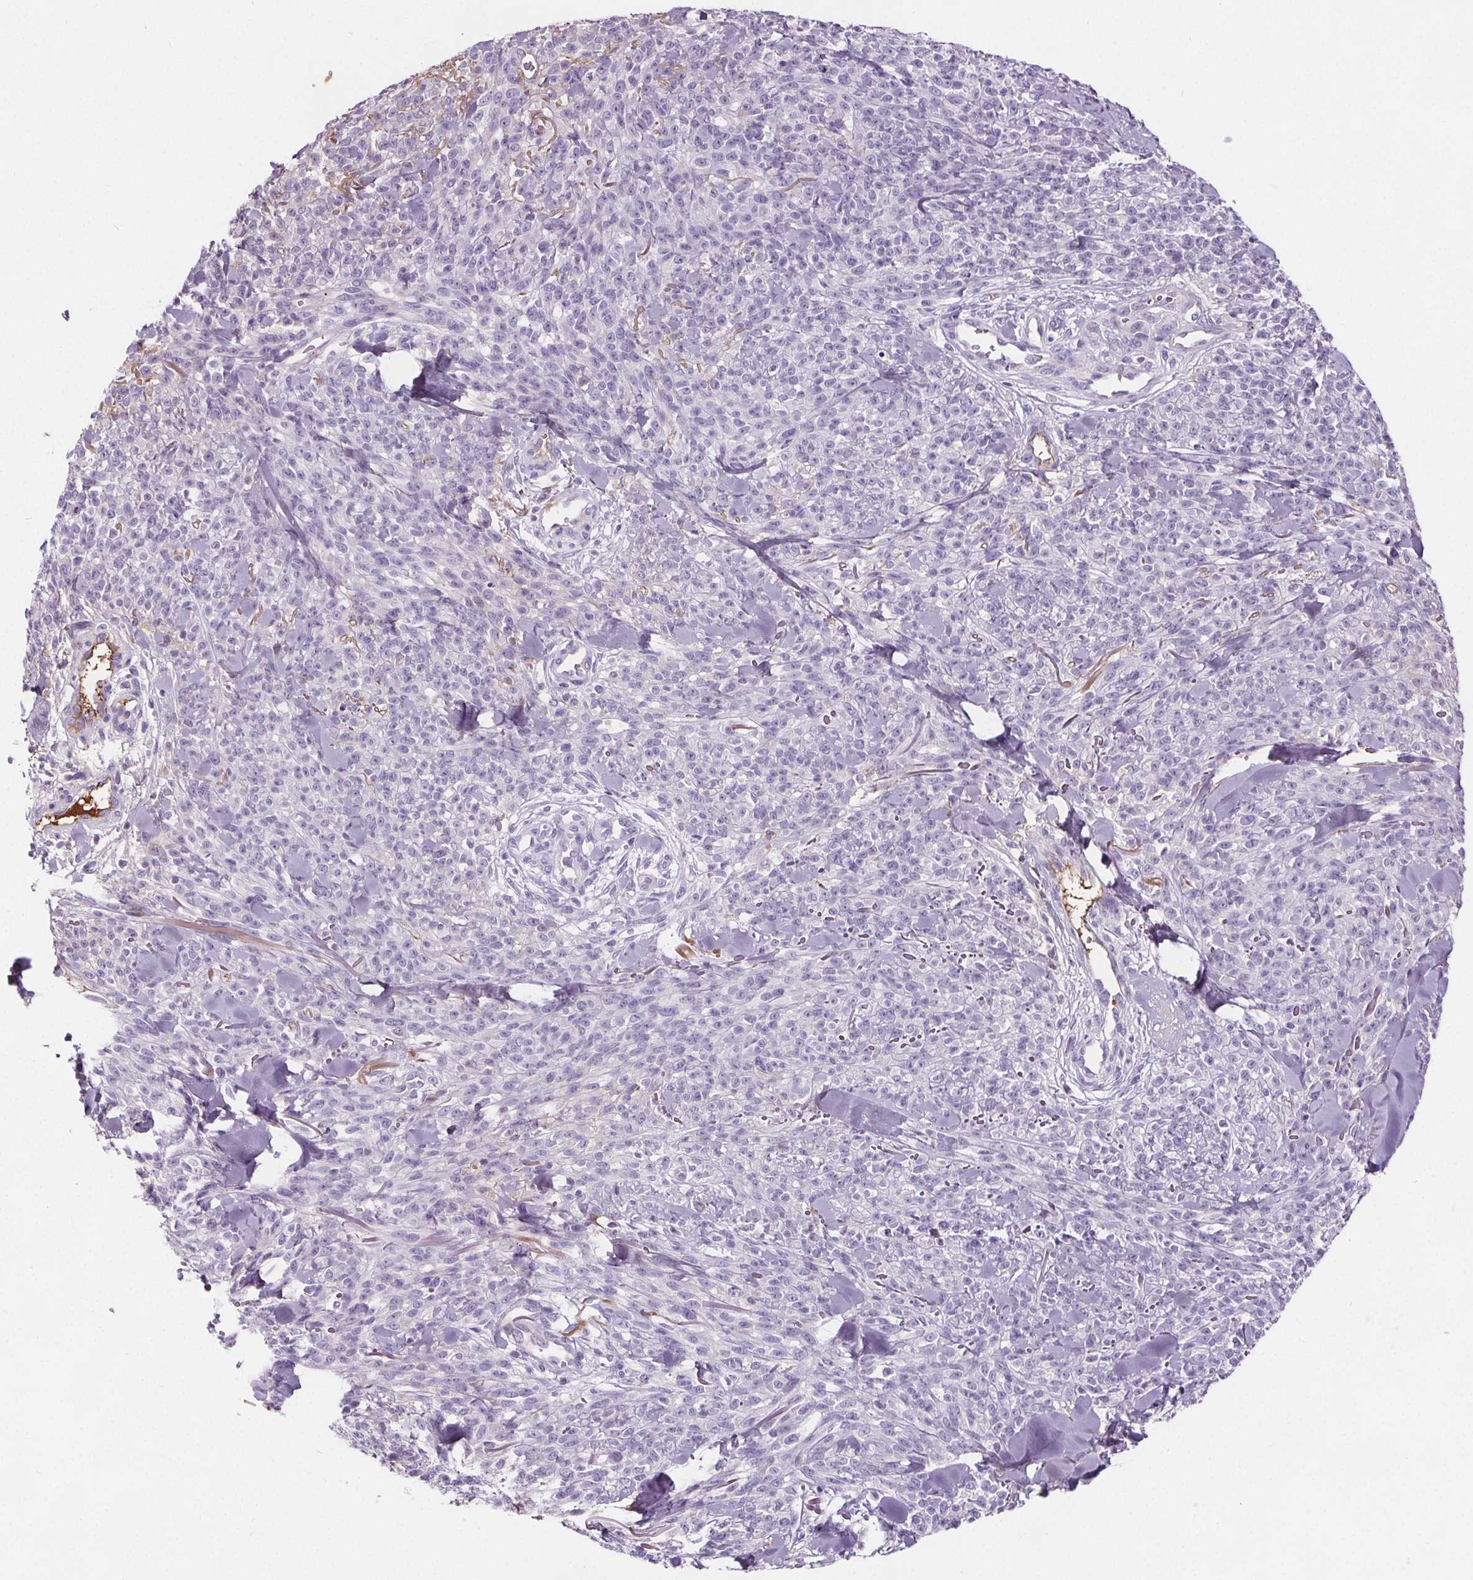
{"staining": {"intensity": "negative", "quantity": "none", "location": "none"}, "tissue": "melanoma", "cell_type": "Tumor cells", "image_type": "cancer", "snomed": [{"axis": "morphology", "description": "Malignant melanoma, NOS"}, {"axis": "topography", "description": "Skin"}, {"axis": "topography", "description": "Skin of trunk"}], "caption": "Immunohistochemistry micrograph of human melanoma stained for a protein (brown), which demonstrates no positivity in tumor cells.", "gene": "CD5L", "patient": {"sex": "male", "age": 74}}